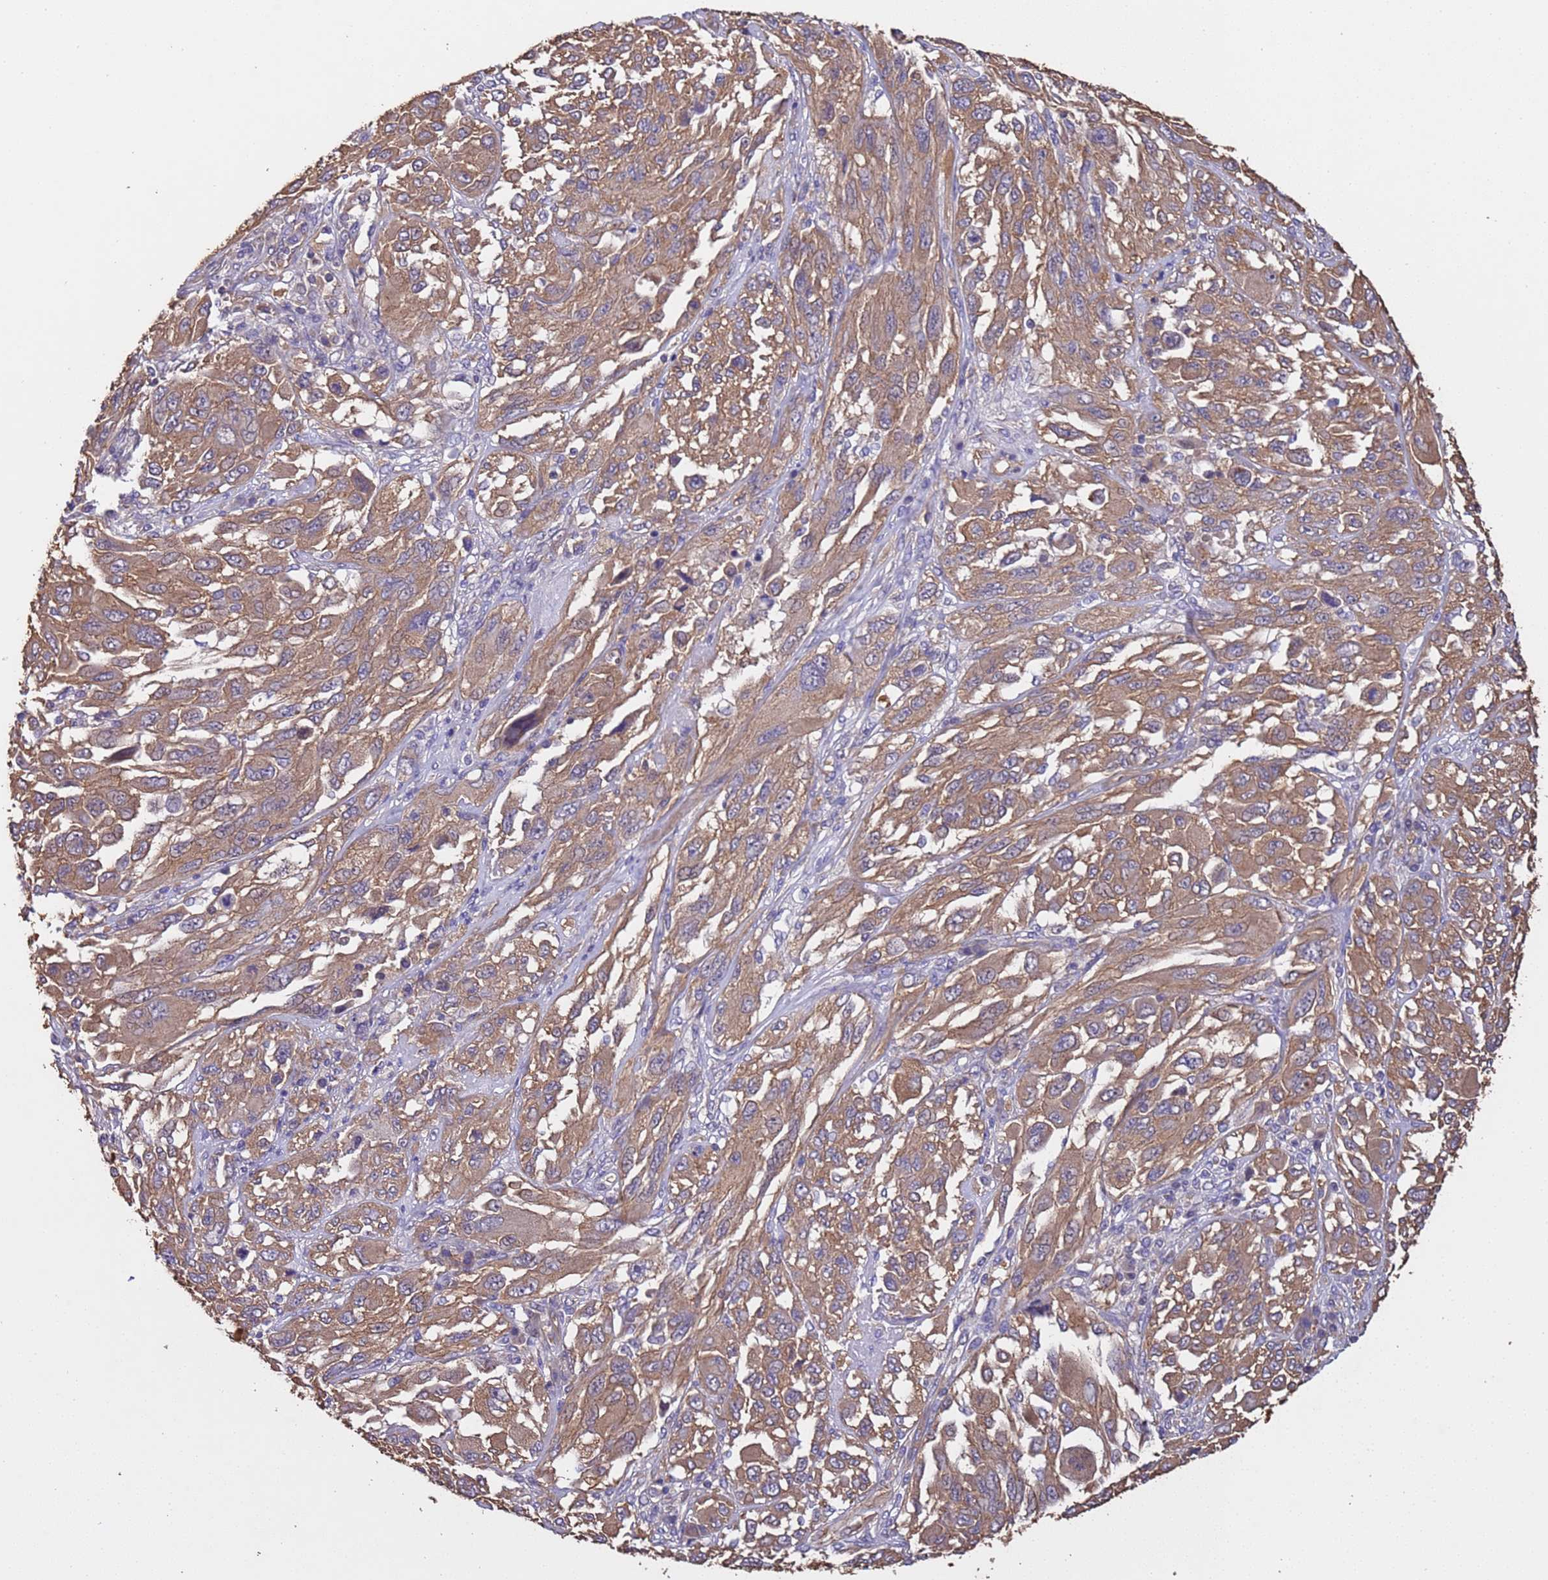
{"staining": {"intensity": "moderate", "quantity": ">75%", "location": "cytoplasmic/membranous"}, "tissue": "melanoma", "cell_type": "Tumor cells", "image_type": "cancer", "snomed": [{"axis": "morphology", "description": "Malignant melanoma, NOS"}, {"axis": "topography", "description": "Skin"}], "caption": "DAB (3,3'-diaminobenzidine) immunohistochemical staining of malignant melanoma demonstrates moderate cytoplasmic/membranous protein expression in about >75% of tumor cells. (Brightfield microscopy of DAB IHC at high magnification).", "gene": "MTX3", "patient": {"sex": "female", "age": 91}}